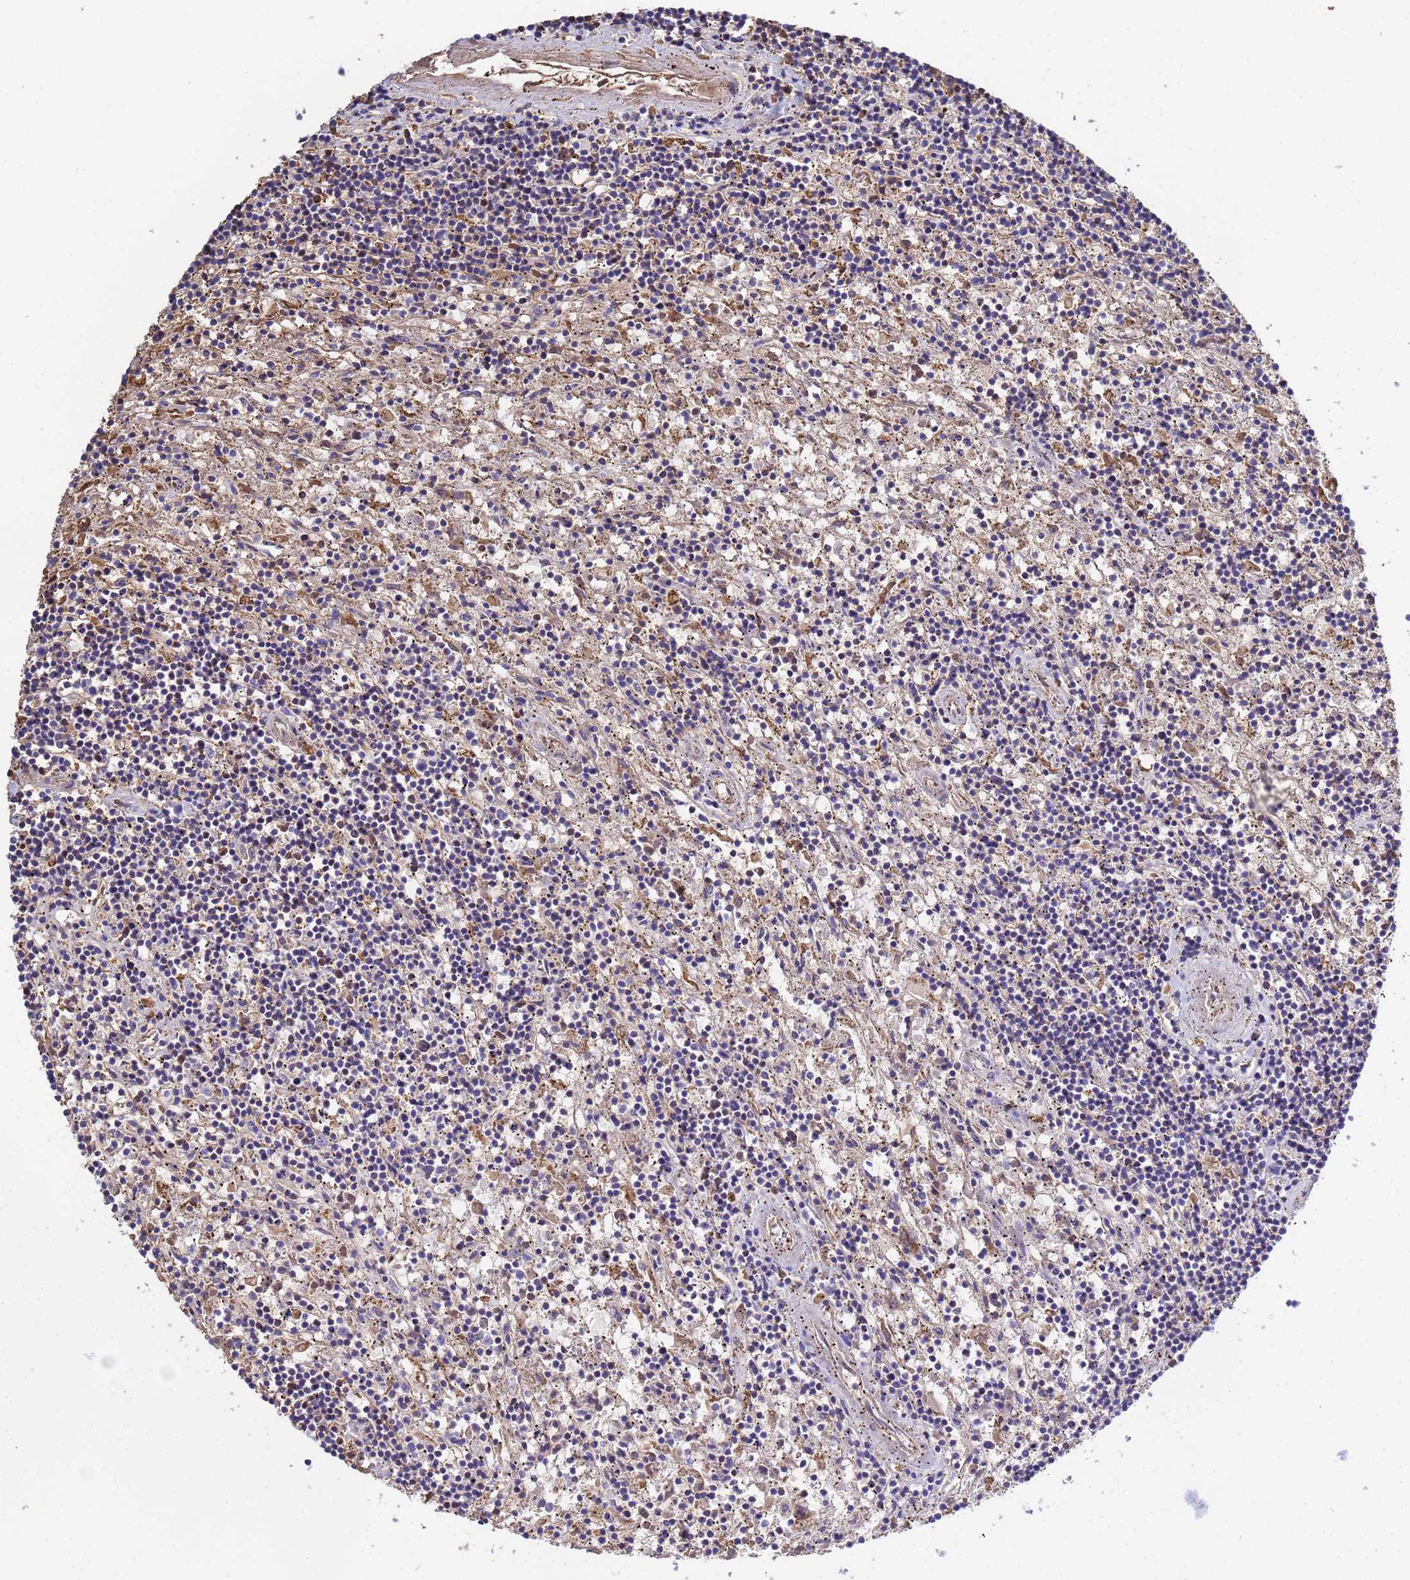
{"staining": {"intensity": "negative", "quantity": "none", "location": "none"}, "tissue": "lymphoma", "cell_type": "Tumor cells", "image_type": "cancer", "snomed": [{"axis": "morphology", "description": "Malignant lymphoma, non-Hodgkin's type, Low grade"}, {"axis": "topography", "description": "Spleen"}], "caption": "Low-grade malignant lymphoma, non-Hodgkin's type was stained to show a protein in brown. There is no significant expression in tumor cells.", "gene": "GLUD1", "patient": {"sex": "male", "age": 76}}